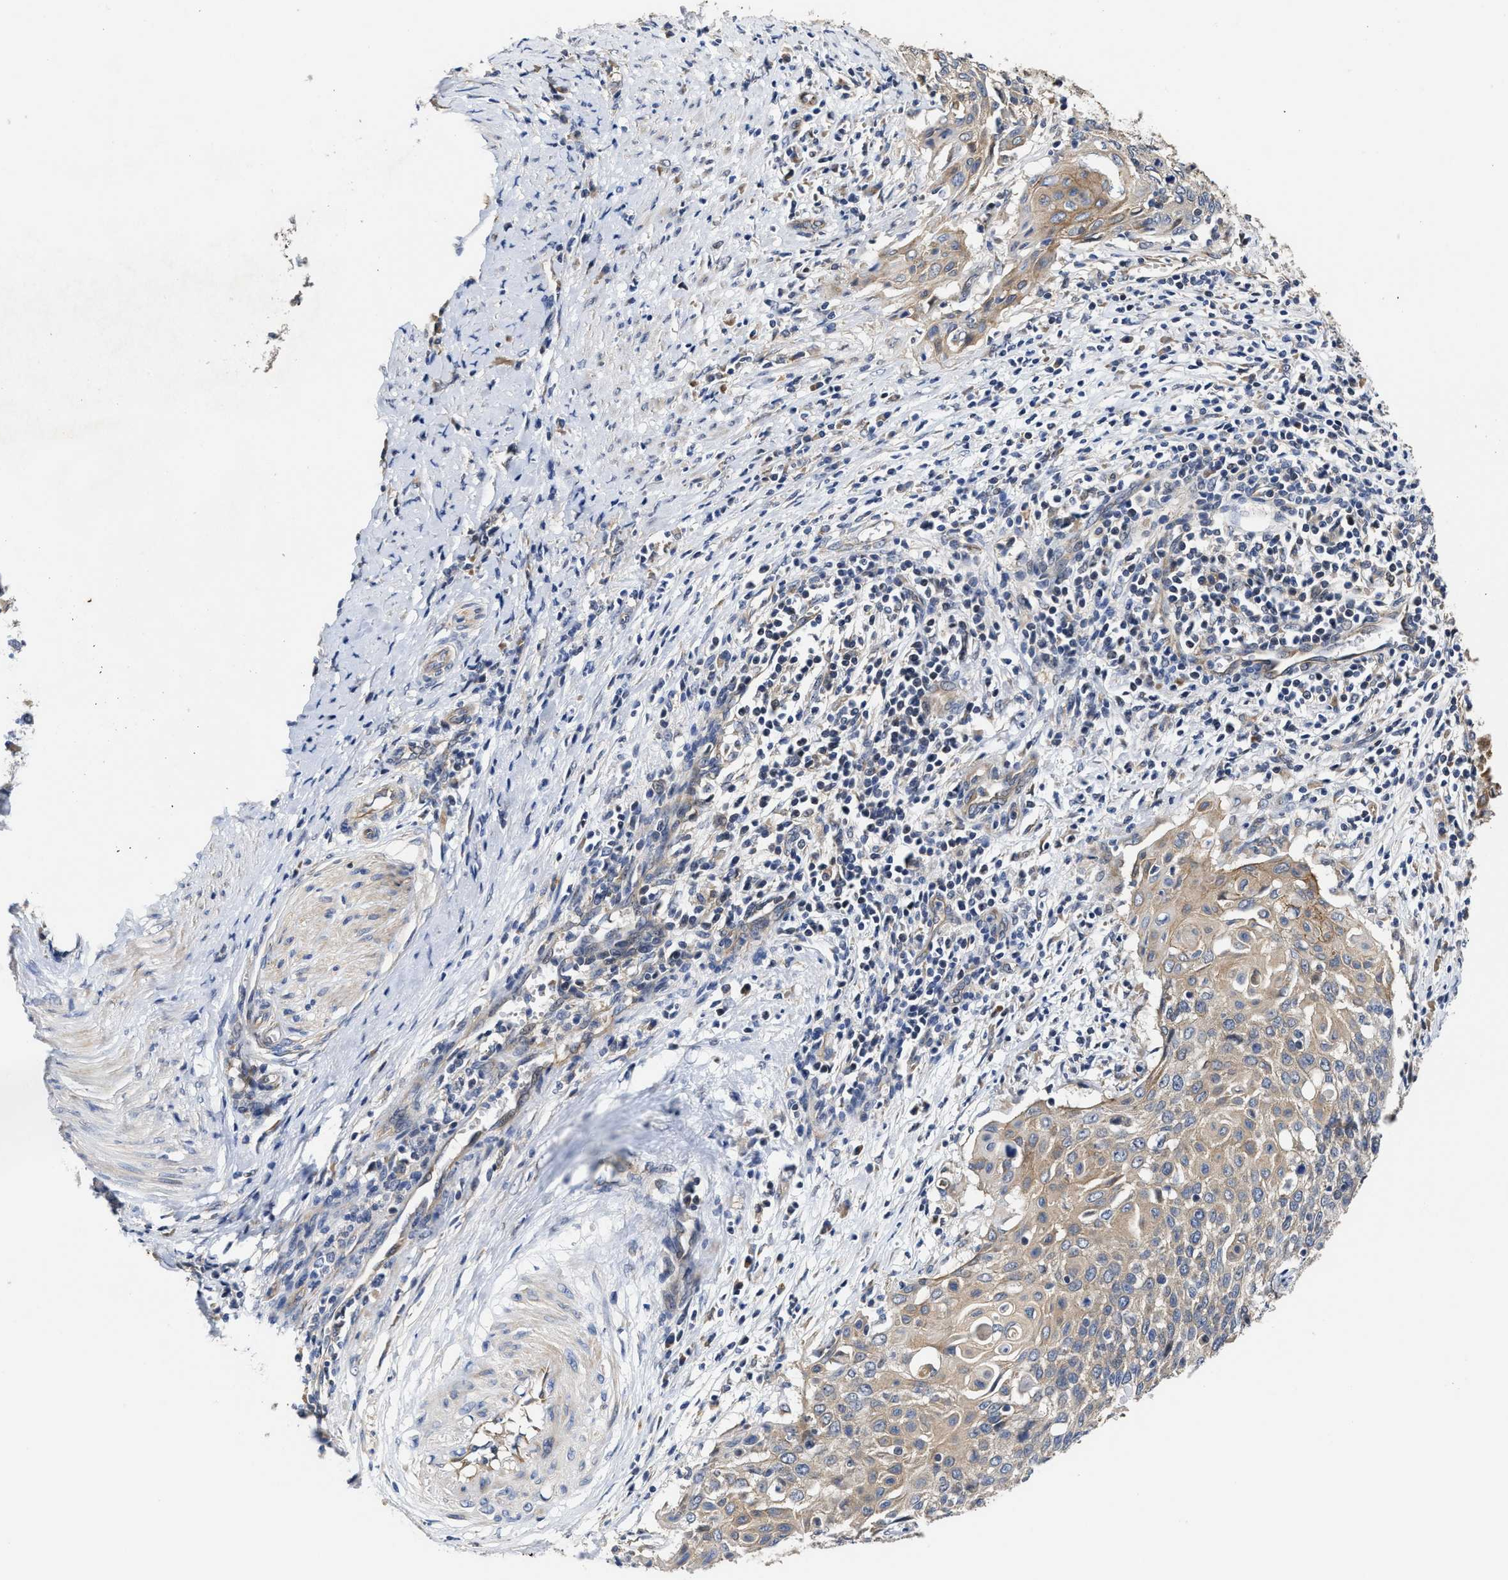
{"staining": {"intensity": "moderate", "quantity": ">75%", "location": "cytoplasmic/membranous"}, "tissue": "cervical cancer", "cell_type": "Tumor cells", "image_type": "cancer", "snomed": [{"axis": "morphology", "description": "Squamous cell carcinoma, NOS"}, {"axis": "topography", "description": "Cervix"}], "caption": "Moderate cytoplasmic/membranous staining for a protein is appreciated in approximately >75% of tumor cells of cervical cancer (squamous cell carcinoma) using immunohistochemistry (IHC).", "gene": "TRAF6", "patient": {"sex": "female", "age": 39}}